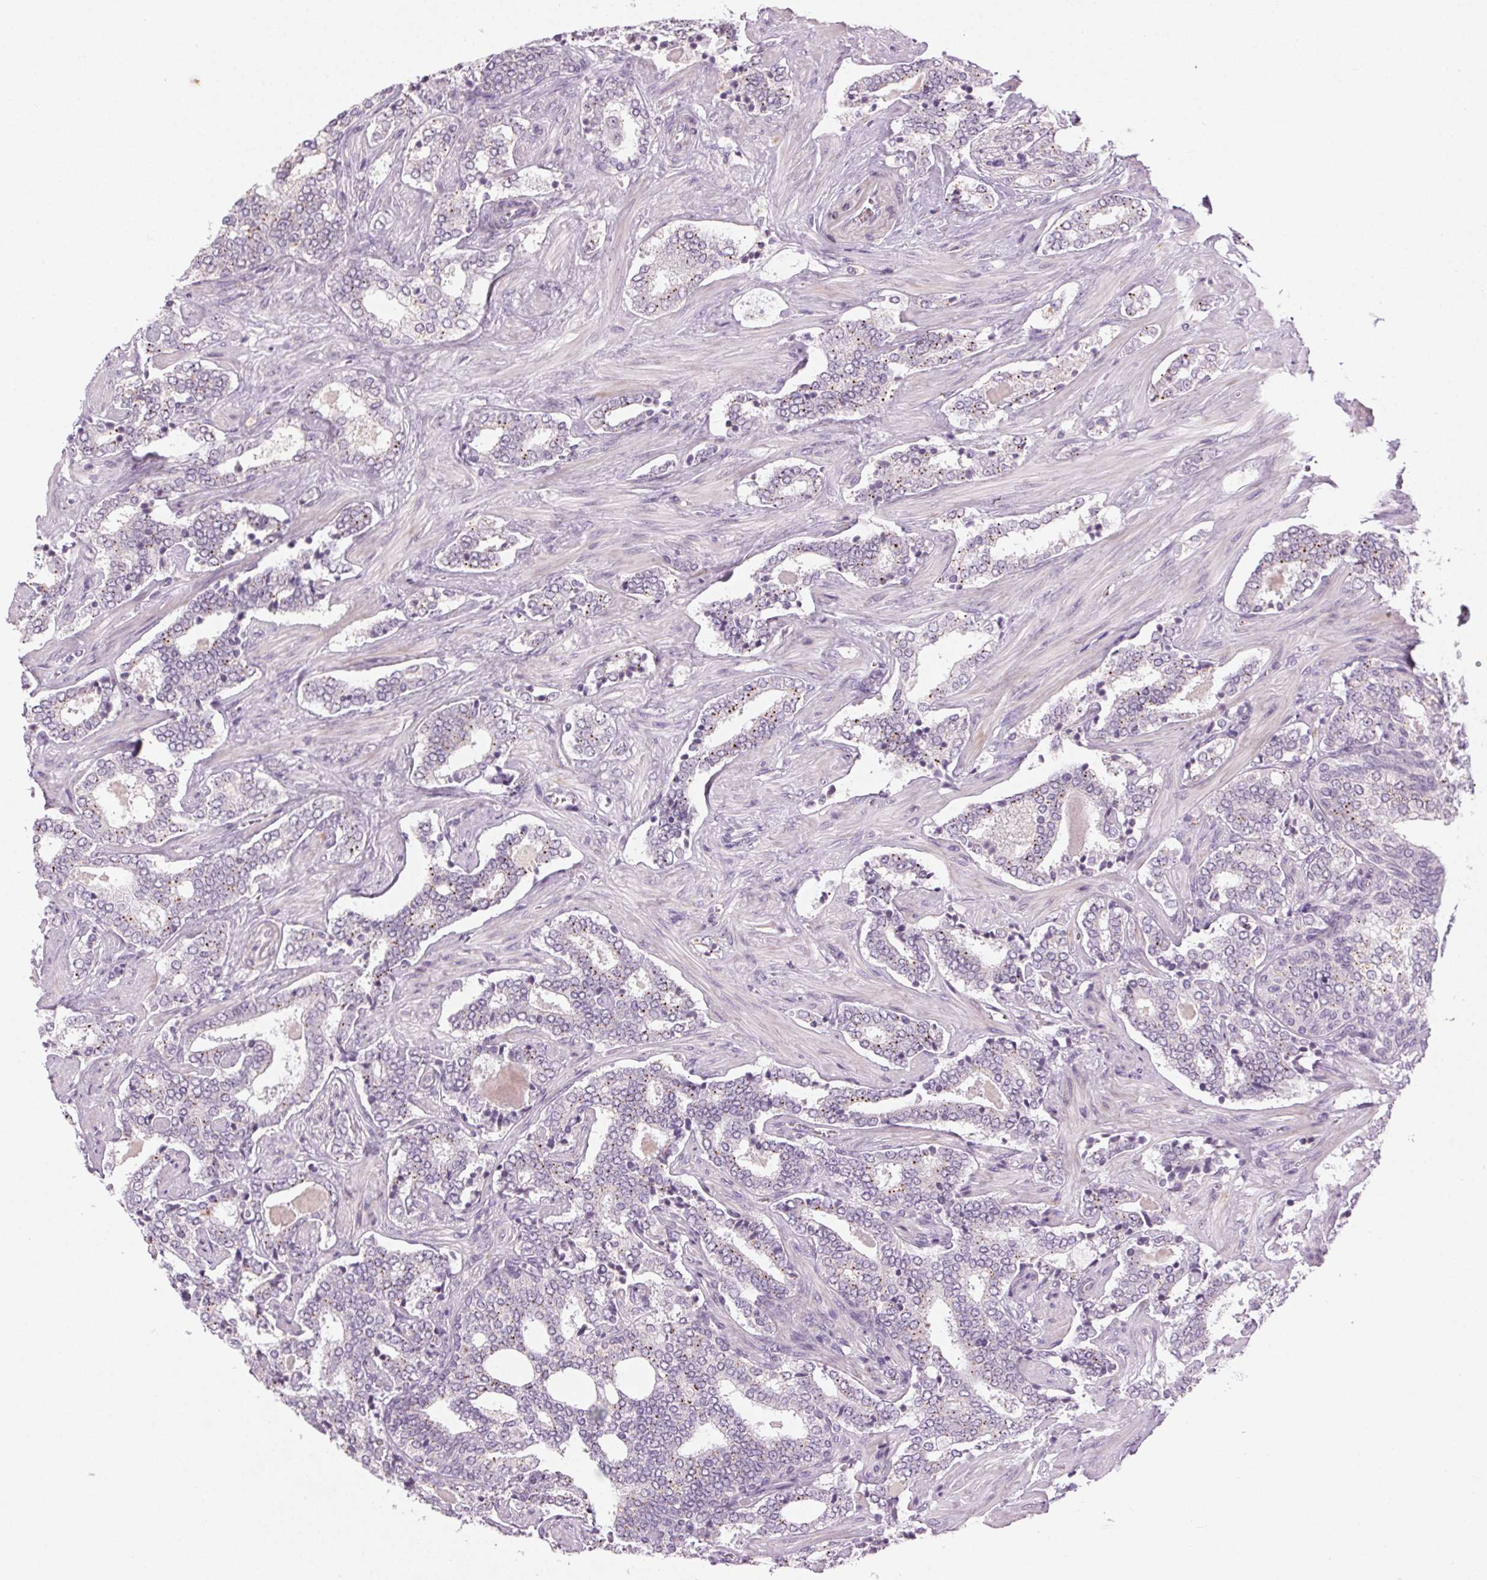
{"staining": {"intensity": "weak", "quantity": "<25%", "location": "cytoplasmic/membranous"}, "tissue": "prostate cancer", "cell_type": "Tumor cells", "image_type": "cancer", "snomed": [{"axis": "morphology", "description": "Adenocarcinoma, High grade"}, {"axis": "topography", "description": "Prostate"}], "caption": "DAB immunohistochemical staining of adenocarcinoma (high-grade) (prostate) exhibits no significant staining in tumor cells.", "gene": "HSF5", "patient": {"sex": "male", "age": 60}}